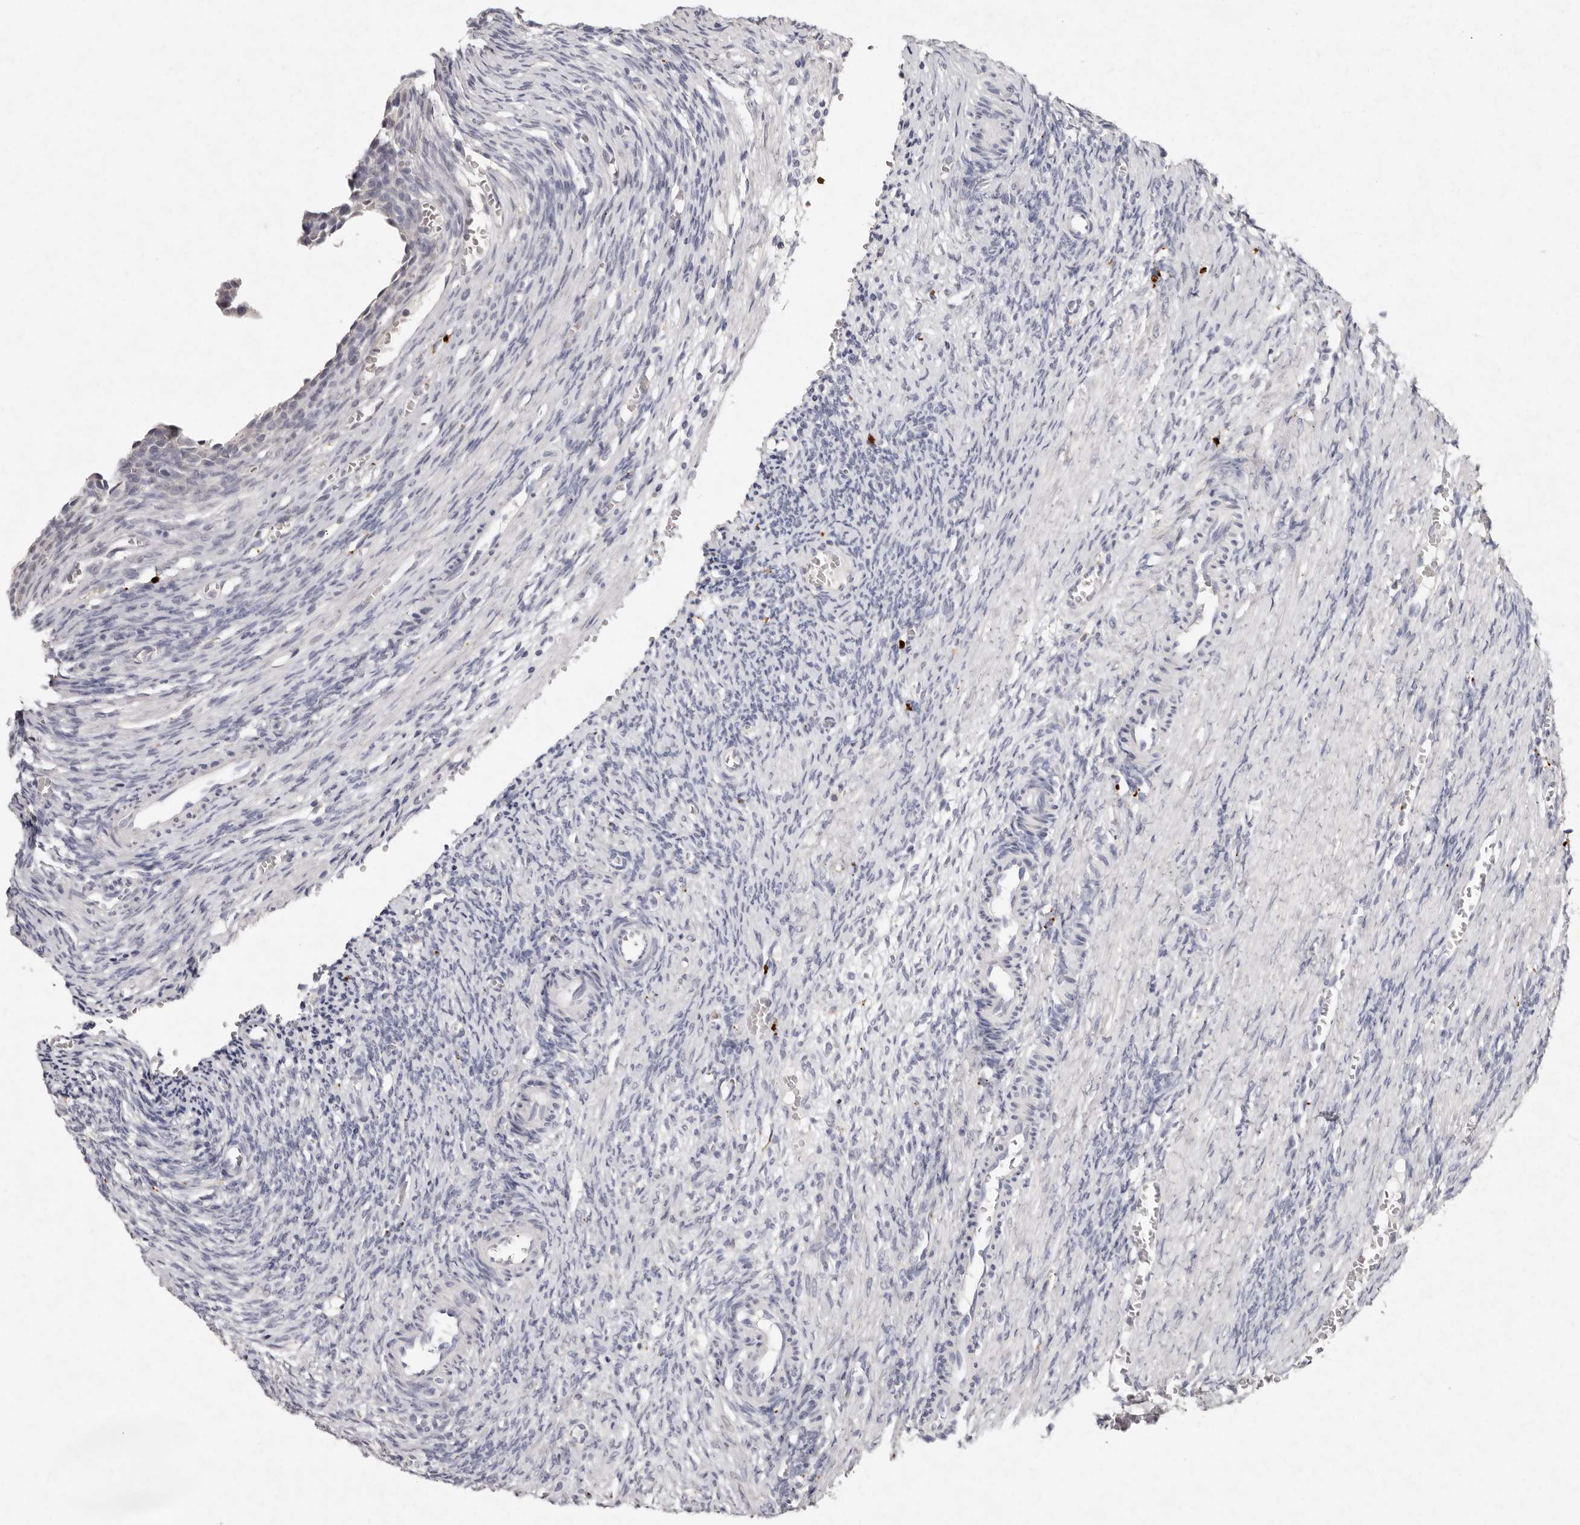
{"staining": {"intensity": "negative", "quantity": "none", "location": "none"}, "tissue": "ovary", "cell_type": "Follicle cells", "image_type": "normal", "snomed": [{"axis": "morphology", "description": "Normal tissue, NOS"}, {"axis": "topography", "description": "Ovary"}], "caption": "Normal ovary was stained to show a protein in brown. There is no significant positivity in follicle cells.", "gene": "FAM185A", "patient": {"sex": "female", "age": 27}}